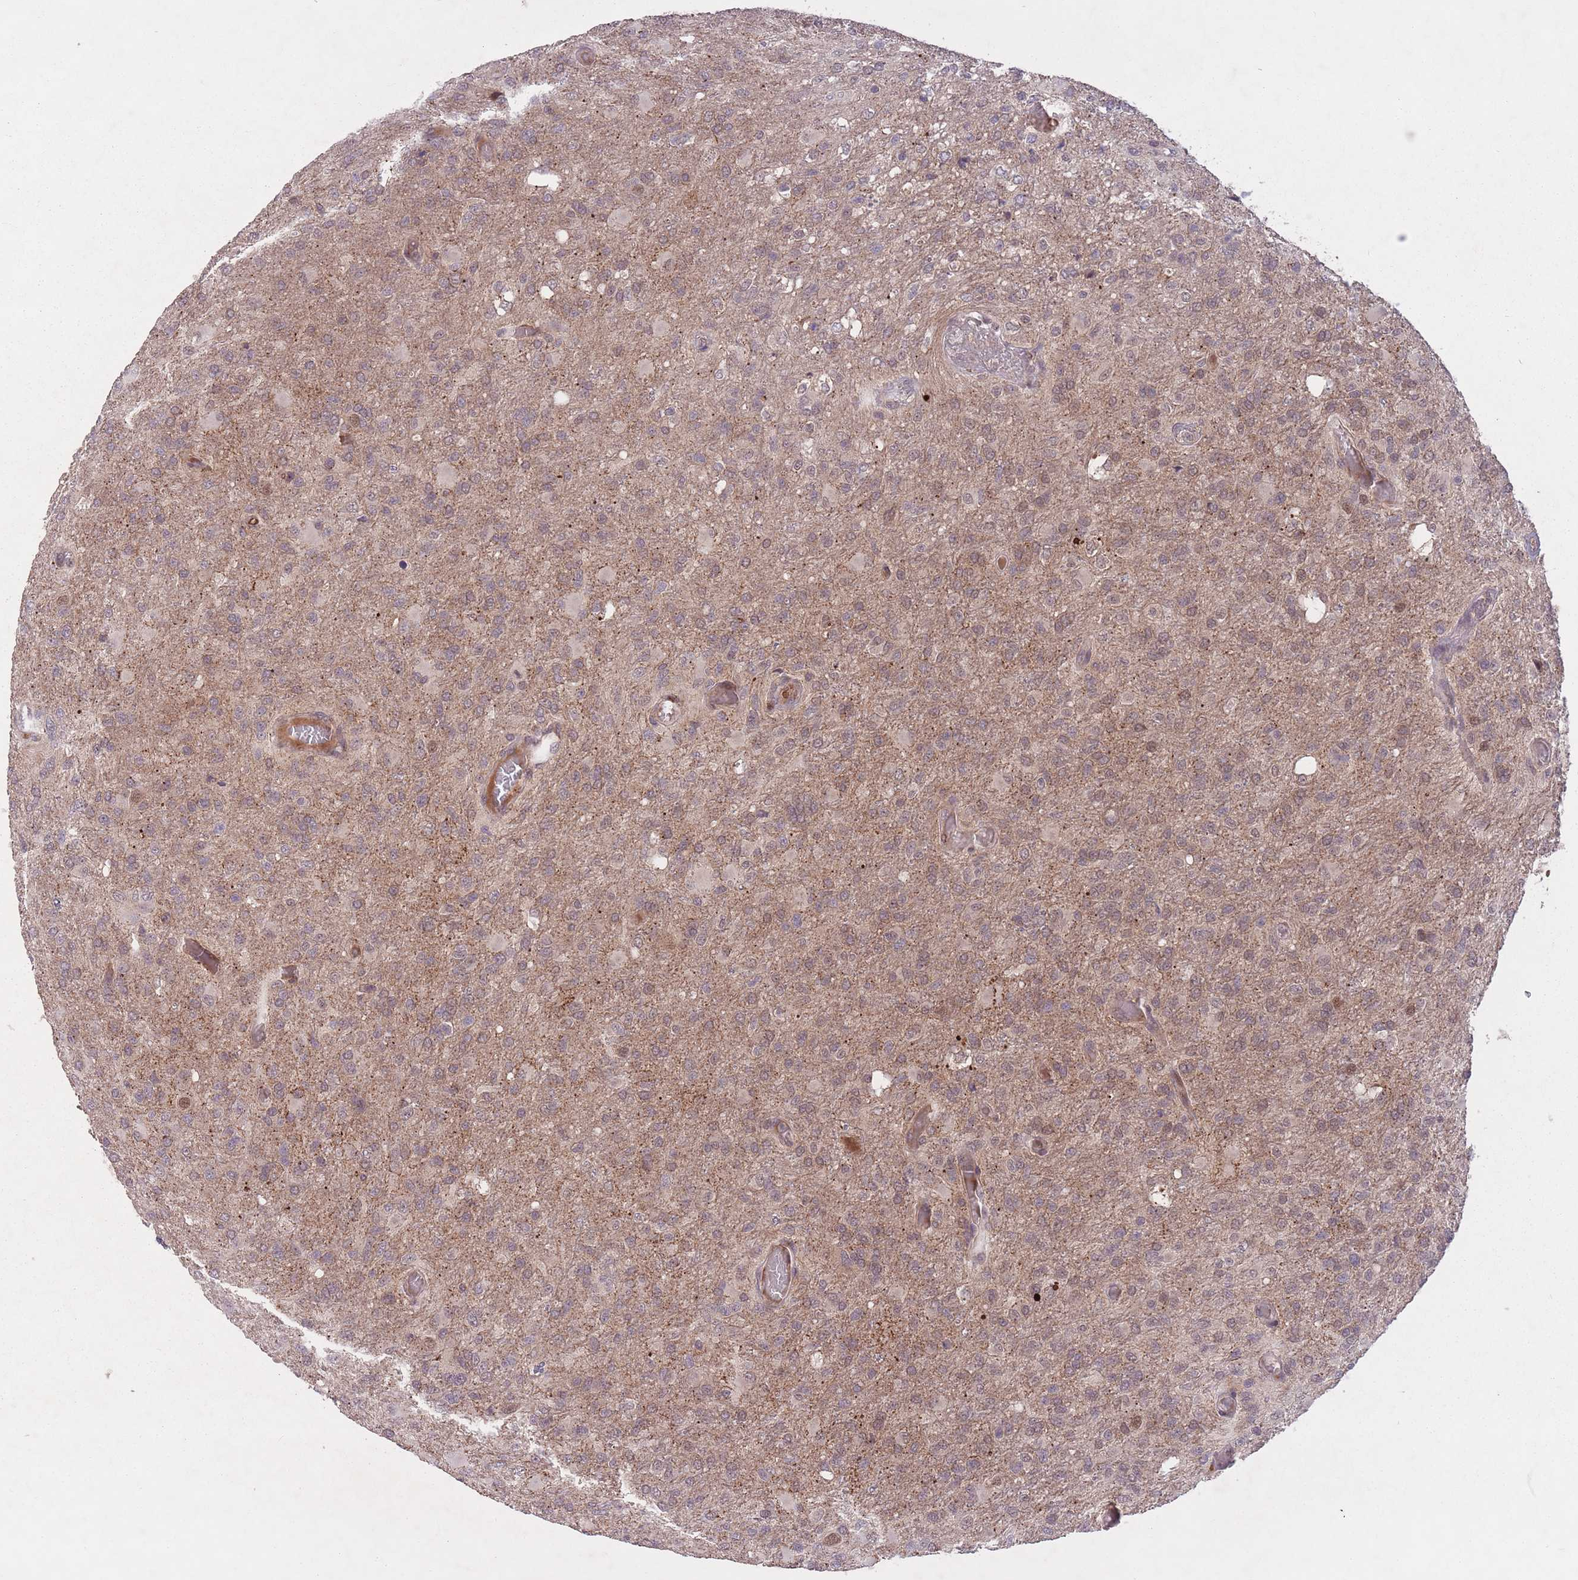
{"staining": {"intensity": "weak", "quantity": "25%-75%", "location": "cytoplasmic/membranous"}, "tissue": "glioma", "cell_type": "Tumor cells", "image_type": "cancer", "snomed": [{"axis": "morphology", "description": "Glioma, malignant, High grade"}, {"axis": "topography", "description": "Brain"}], "caption": "This is an image of immunohistochemistry (IHC) staining of glioma, which shows weak expression in the cytoplasmic/membranous of tumor cells.", "gene": "SECTM1", "patient": {"sex": "female", "age": 74}}